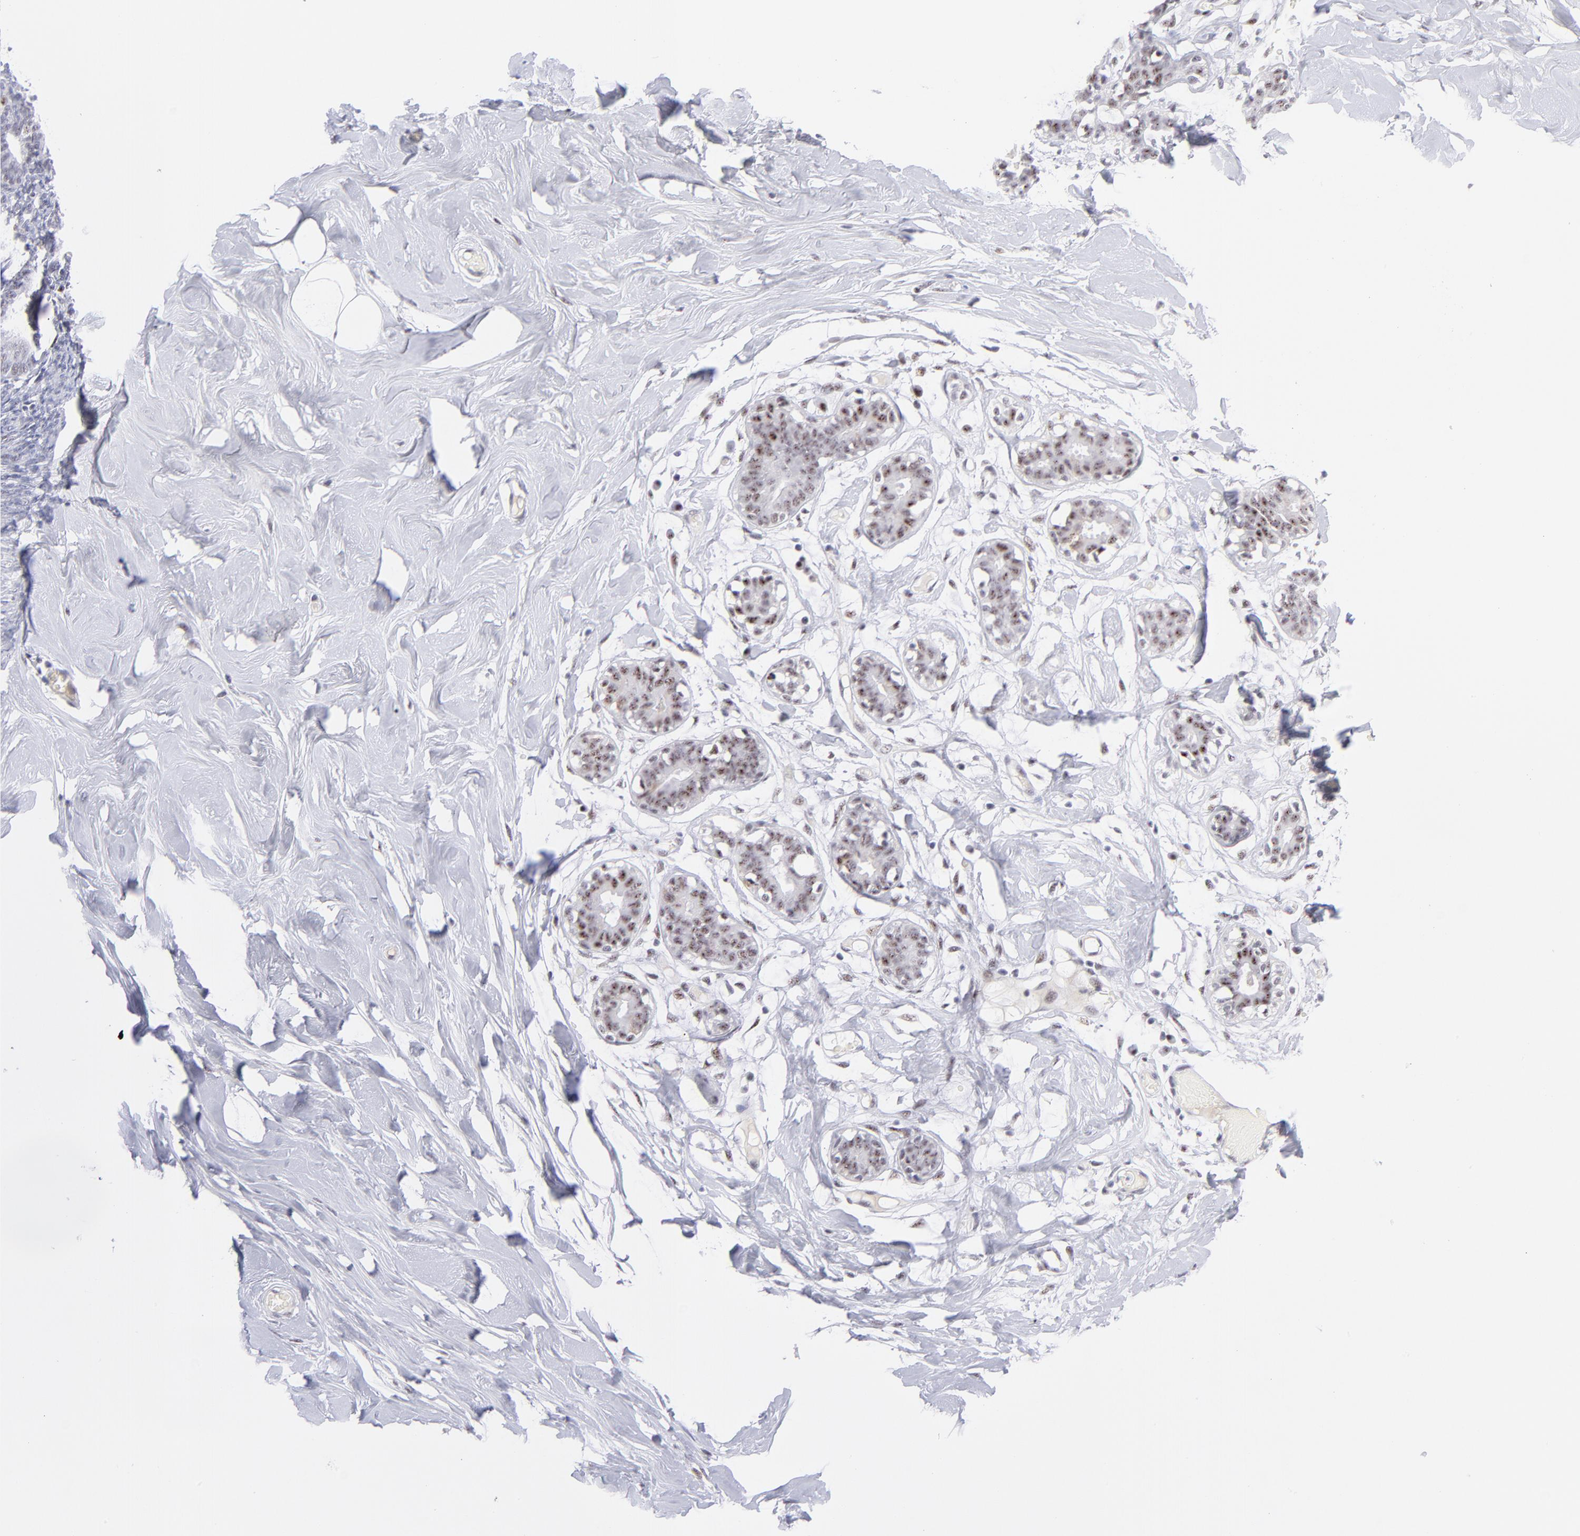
{"staining": {"intensity": "weak", "quantity": ">75%", "location": "nuclear"}, "tissue": "breast", "cell_type": "Adipocytes", "image_type": "normal", "snomed": [{"axis": "morphology", "description": "Normal tissue, NOS"}, {"axis": "topography", "description": "Breast"}, {"axis": "topography", "description": "Soft tissue"}], "caption": "Protein expression analysis of benign human breast reveals weak nuclear expression in about >75% of adipocytes. The staining was performed using DAB to visualize the protein expression in brown, while the nuclei were stained in blue with hematoxylin (Magnification: 20x).", "gene": "CDC25C", "patient": {"sex": "female", "age": 25}}